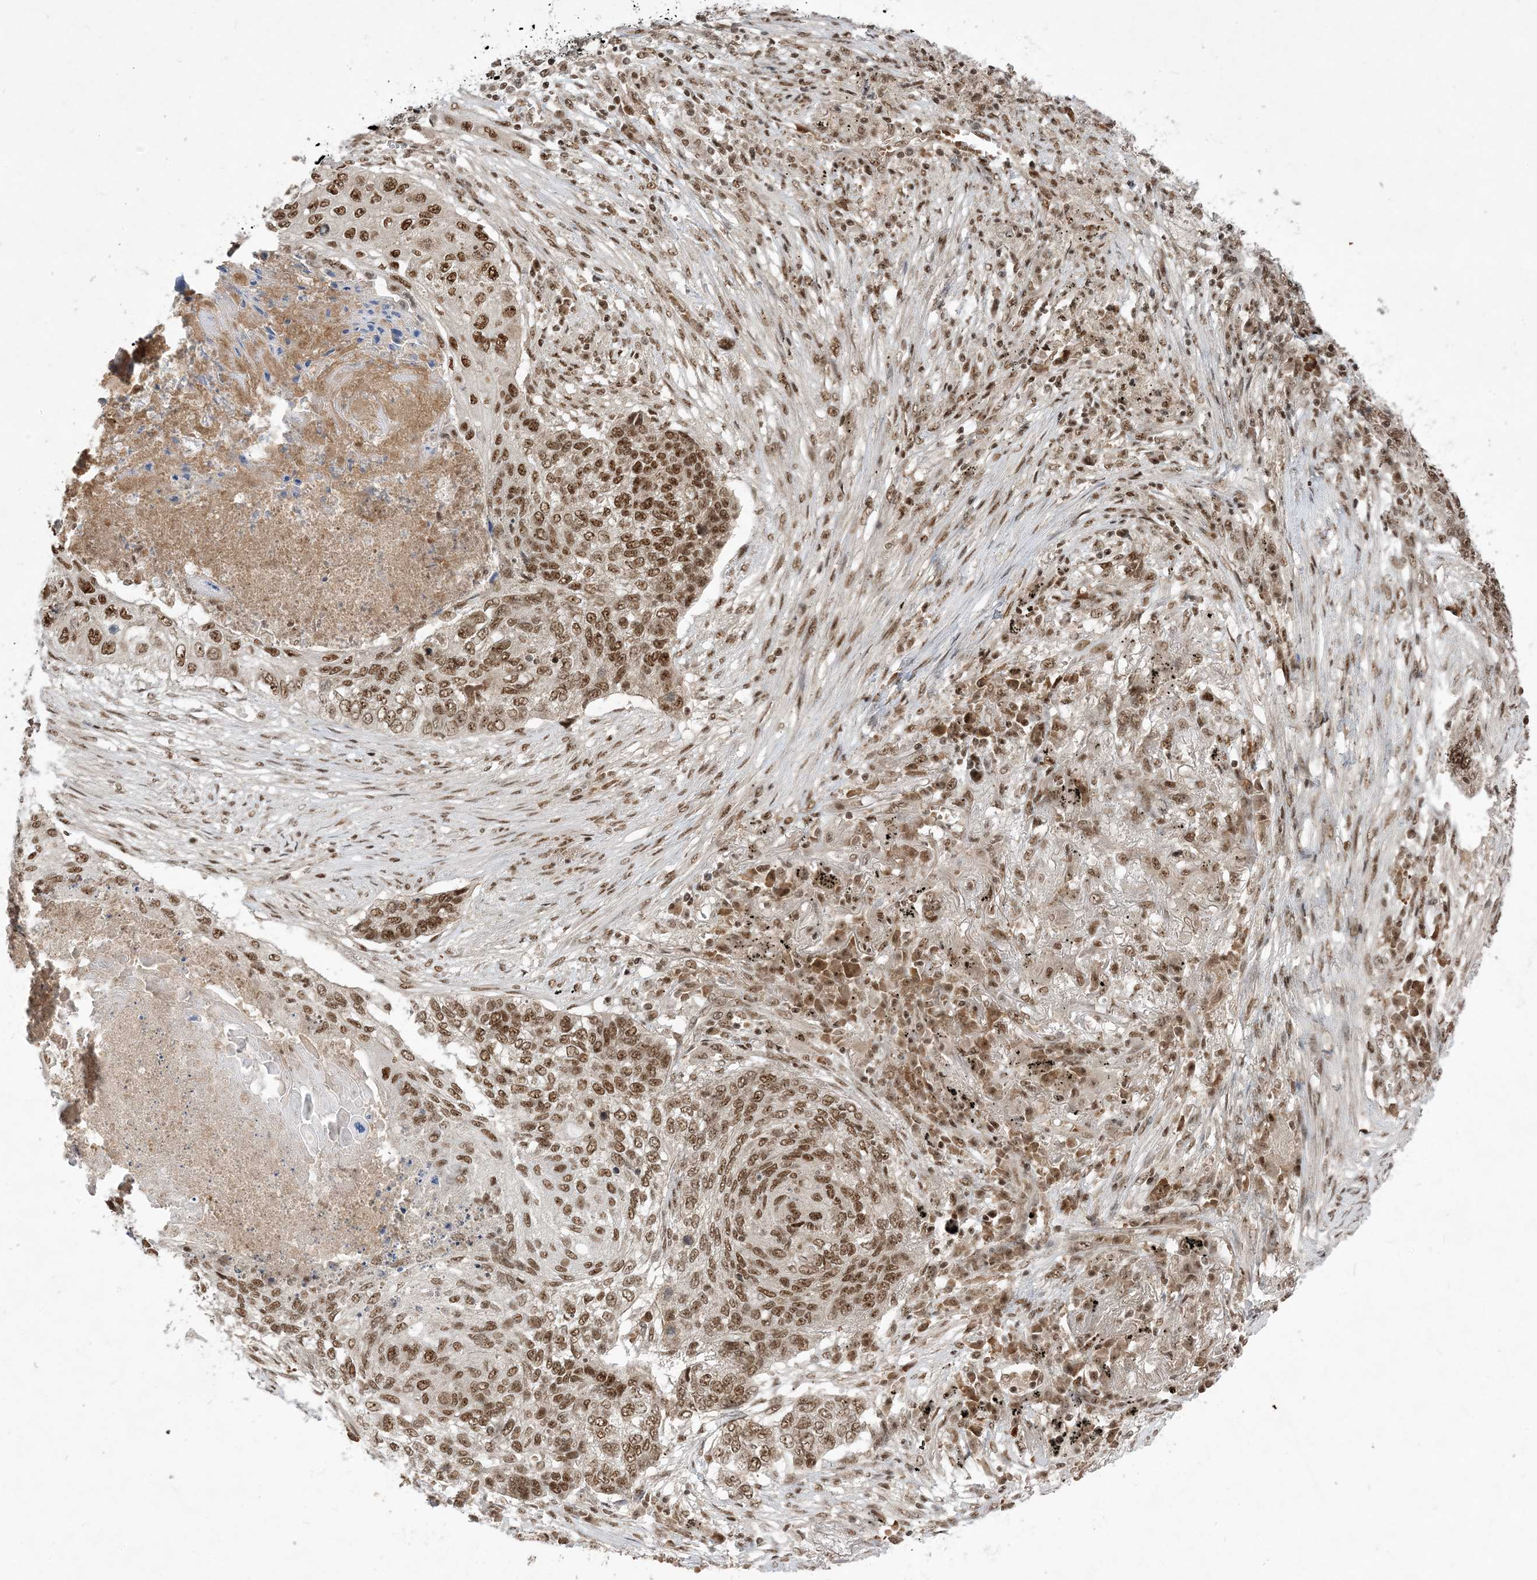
{"staining": {"intensity": "strong", "quantity": "25%-75%", "location": "nuclear"}, "tissue": "lung cancer", "cell_type": "Tumor cells", "image_type": "cancer", "snomed": [{"axis": "morphology", "description": "Squamous cell carcinoma, NOS"}, {"axis": "topography", "description": "Lung"}], "caption": "Immunohistochemistry (IHC) micrograph of neoplastic tissue: human squamous cell carcinoma (lung) stained using IHC shows high levels of strong protein expression localized specifically in the nuclear of tumor cells, appearing as a nuclear brown color.", "gene": "PPIL2", "patient": {"sex": "female", "age": 63}}